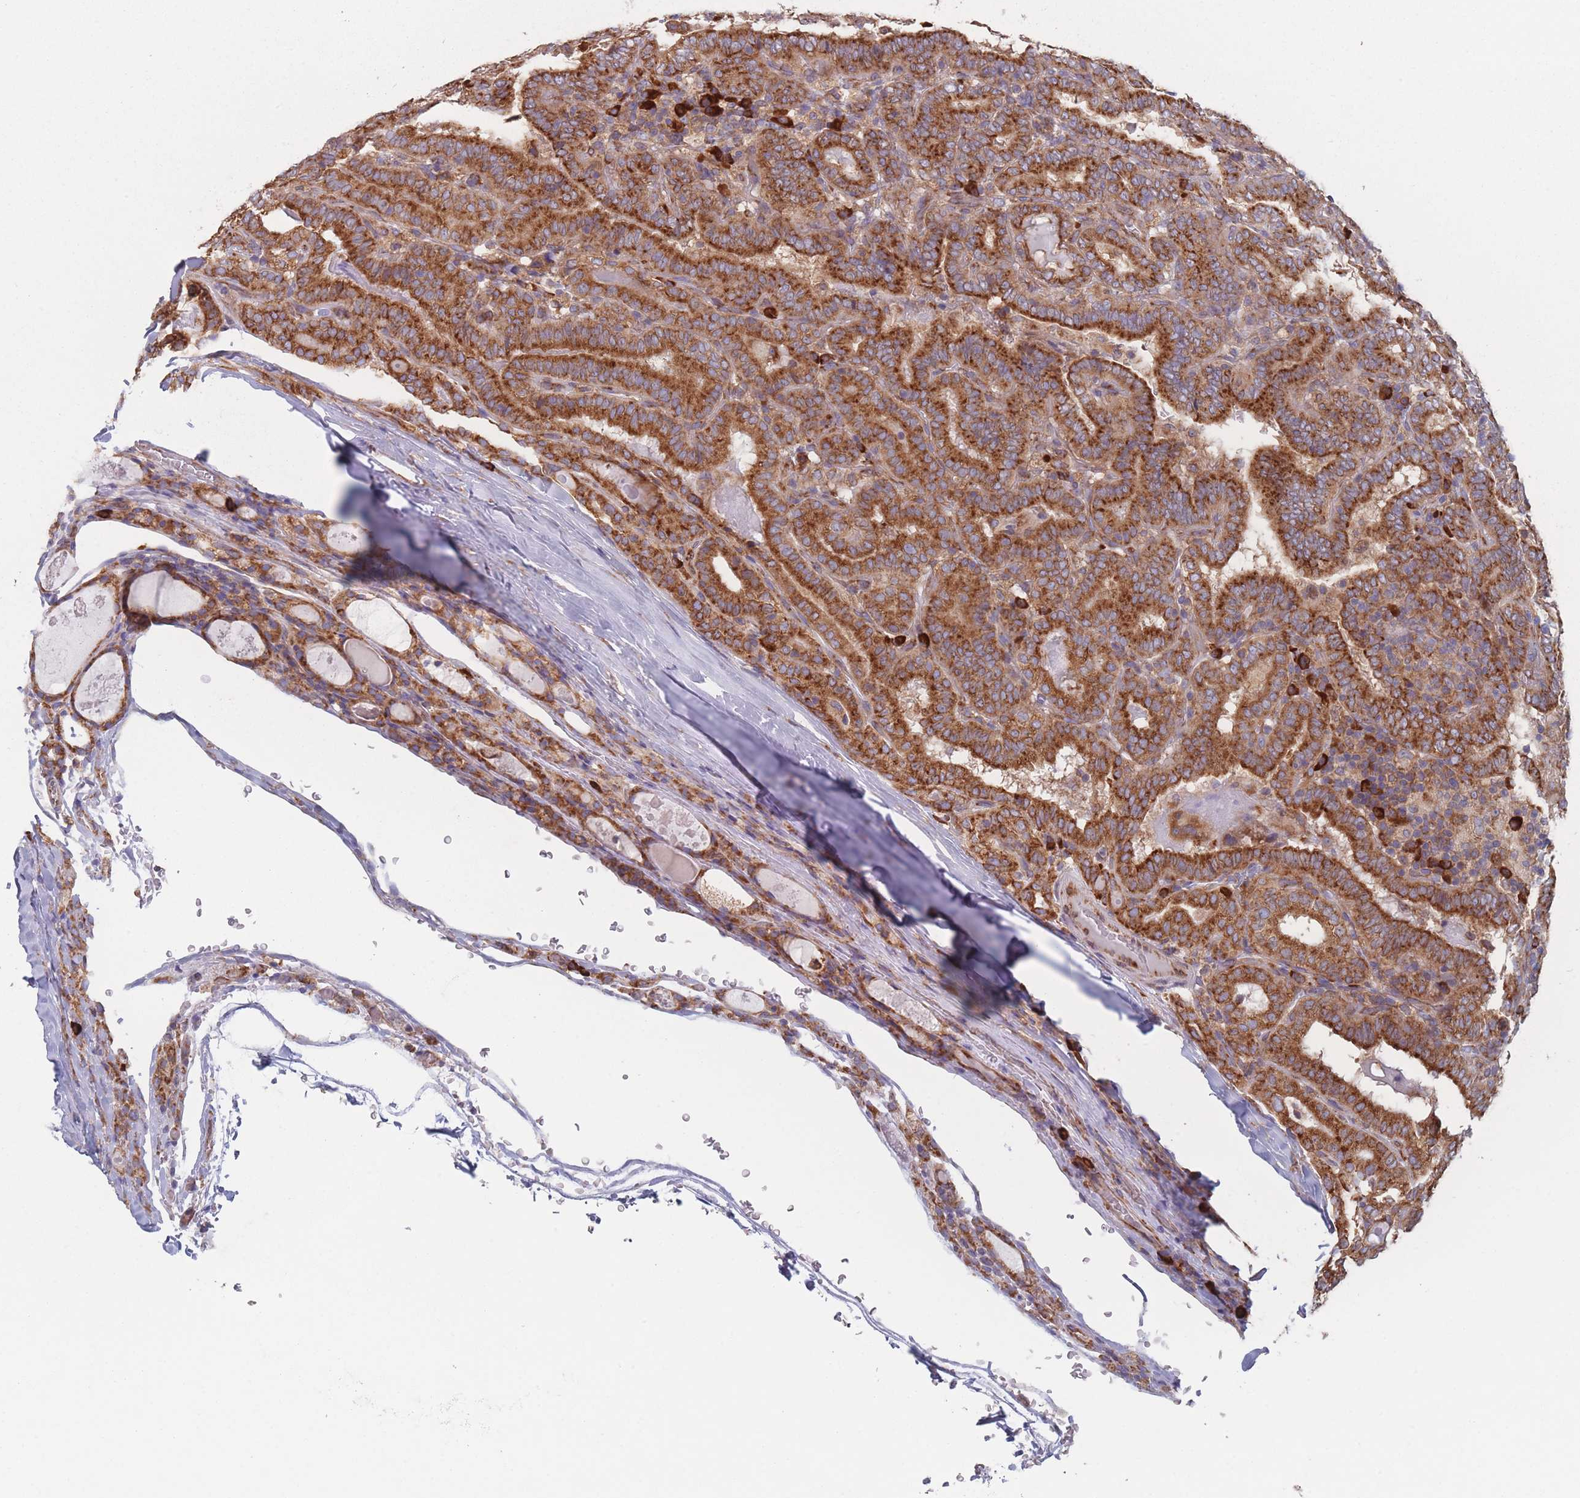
{"staining": {"intensity": "strong", "quantity": ">75%", "location": "cytoplasmic/membranous"}, "tissue": "thyroid cancer", "cell_type": "Tumor cells", "image_type": "cancer", "snomed": [{"axis": "morphology", "description": "Papillary adenocarcinoma, NOS"}, {"axis": "topography", "description": "Thyroid gland"}], "caption": "Approximately >75% of tumor cells in papillary adenocarcinoma (thyroid) reveal strong cytoplasmic/membranous protein staining as visualized by brown immunohistochemical staining.", "gene": "EEF1B2", "patient": {"sex": "female", "age": 72}}